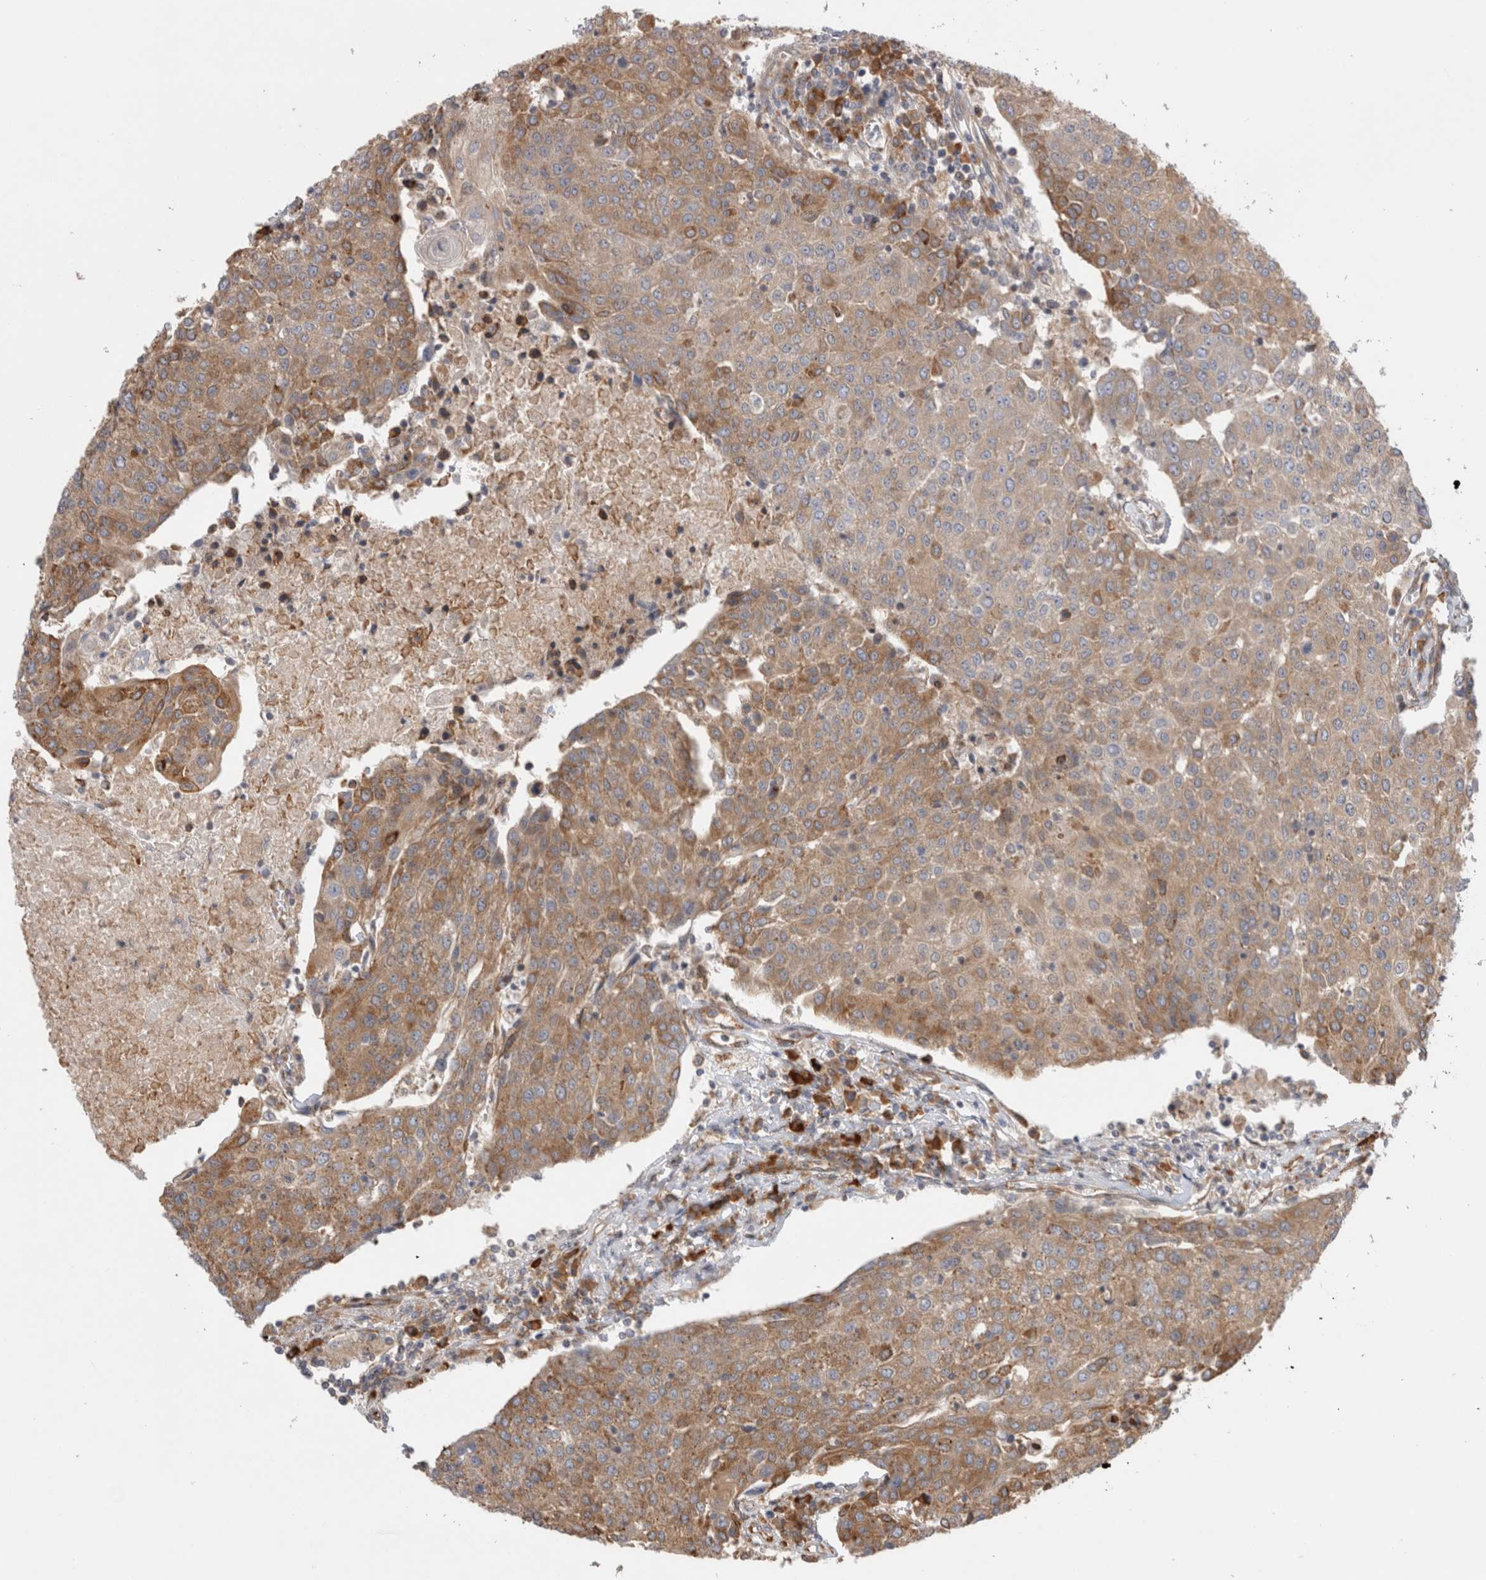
{"staining": {"intensity": "moderate", "quantity": ">75%", "location": "cytoplasmic/membranous"}, "tissue": "urothelial cancer", "cell_type": "Tumor cells", "image_type": "cancer", "snomed": [{"axis": "morphology", "description": "Urothelial carcinoma, High grade"}, {"axis": "topography", "description": "Urinary bladder"}], "caption": "Immunohistochemistry histopathology image of neoplastic tissue: urothelial carcinoma (high-grade) stained using IHC reveals medium levels of moderate protein expression localized specifically in the cytoplasmic/membranous of tumor cells, appearing as a cytoplasmic/membranous brown color.", "gene": "PDCD10", "patient": {"sex": "female", "age": 85}}